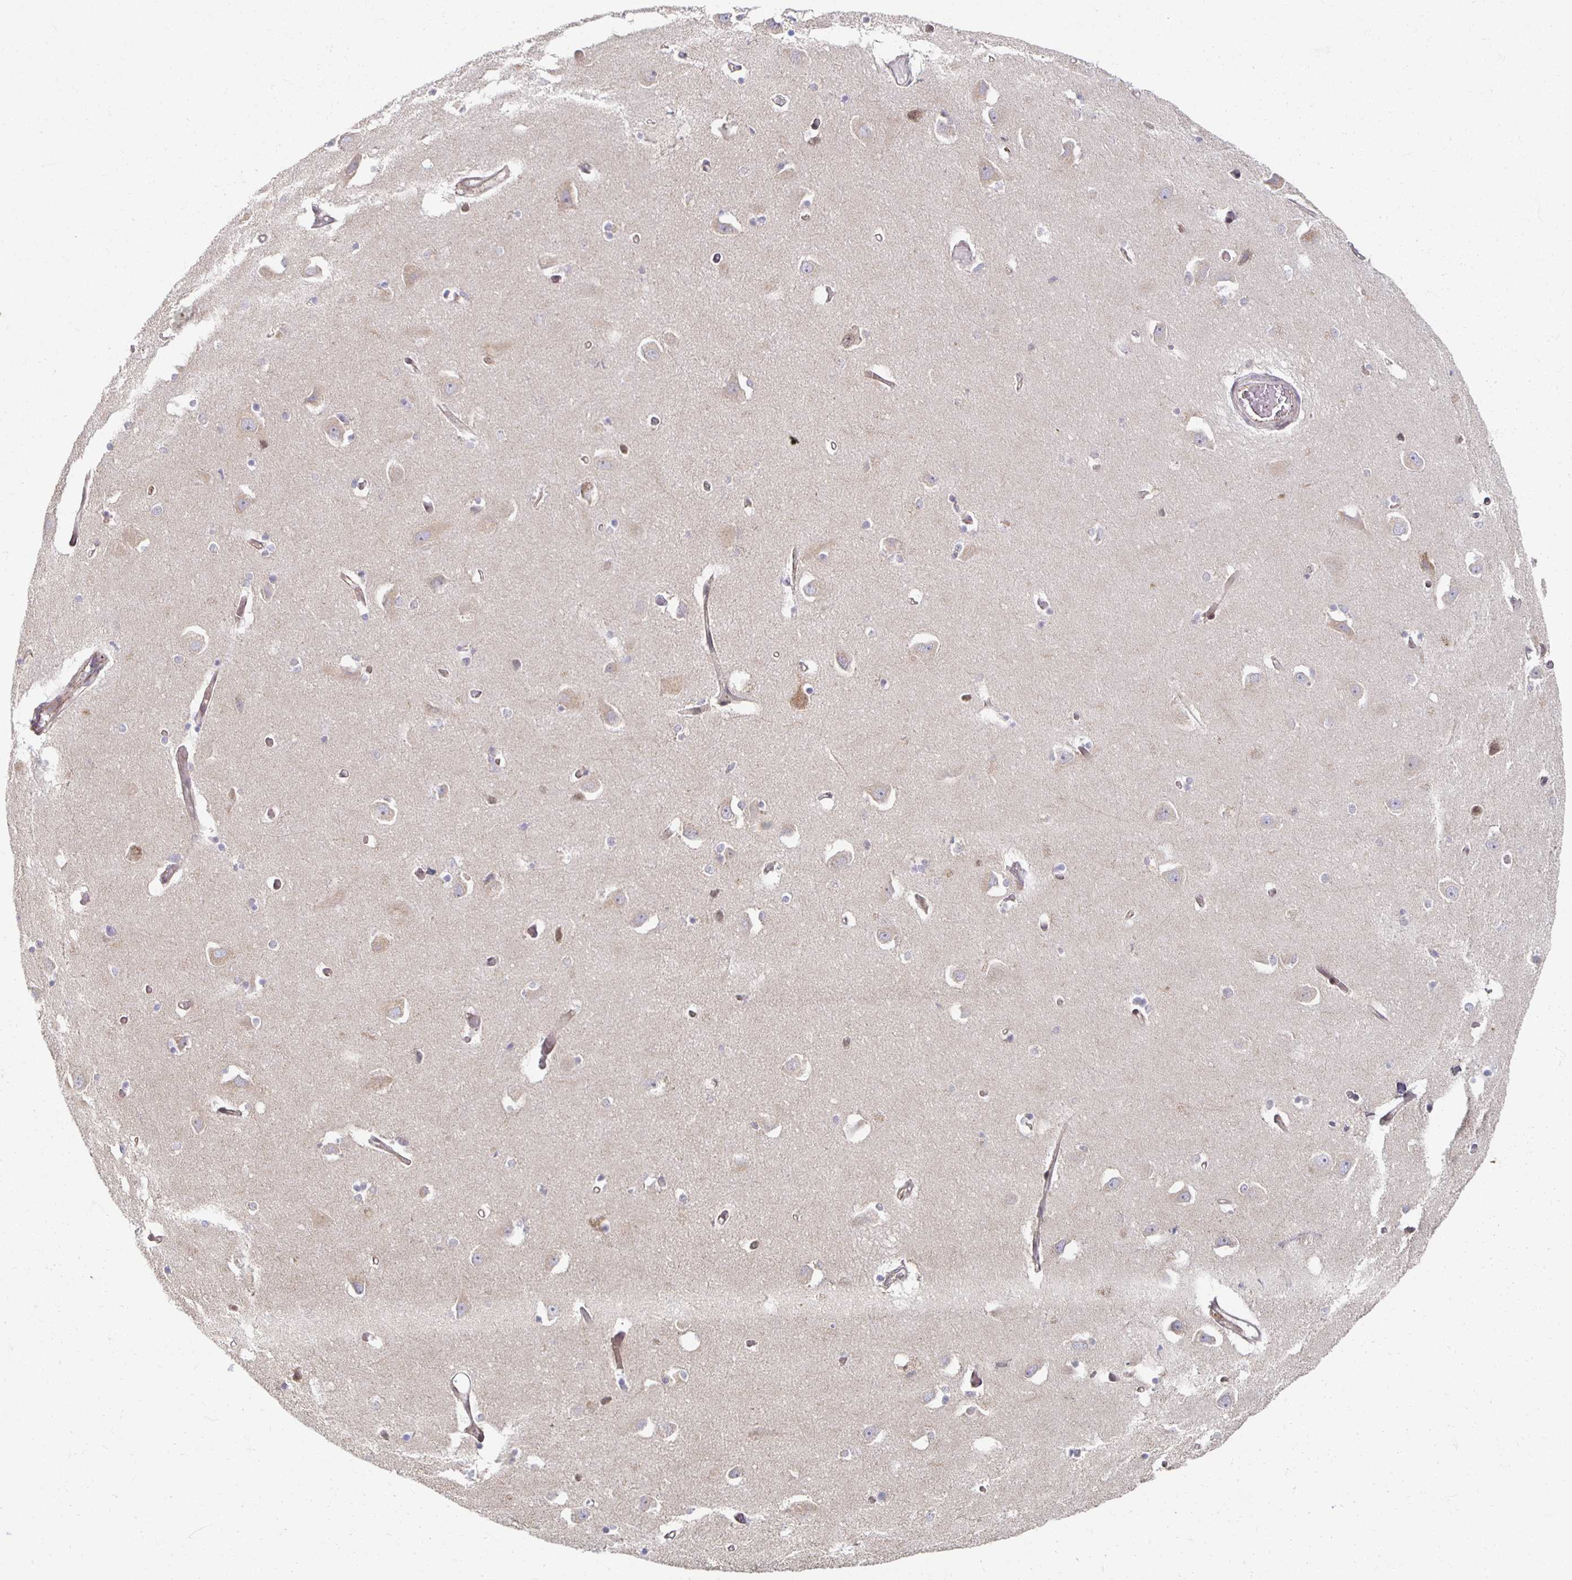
{"staining": {"intensity": "negative", "quantity": "none", "location": "none"}, "tissue": "caudate", "cell_type": "Glial cells", "image_type": "normal", "snomed": [{"axis": "morphology", "description": "Normal tissue, NOS"}, {"axis": "topography", "description": "Lateral ventricle wall"}, {"axis": "topography", "description": "Hippocampus"}], "caption": "IHC of benign human caudate displays no expression in glial cells.", "gene": "HCFC1R1", "patient": {"sex": "female", "age": 63}}